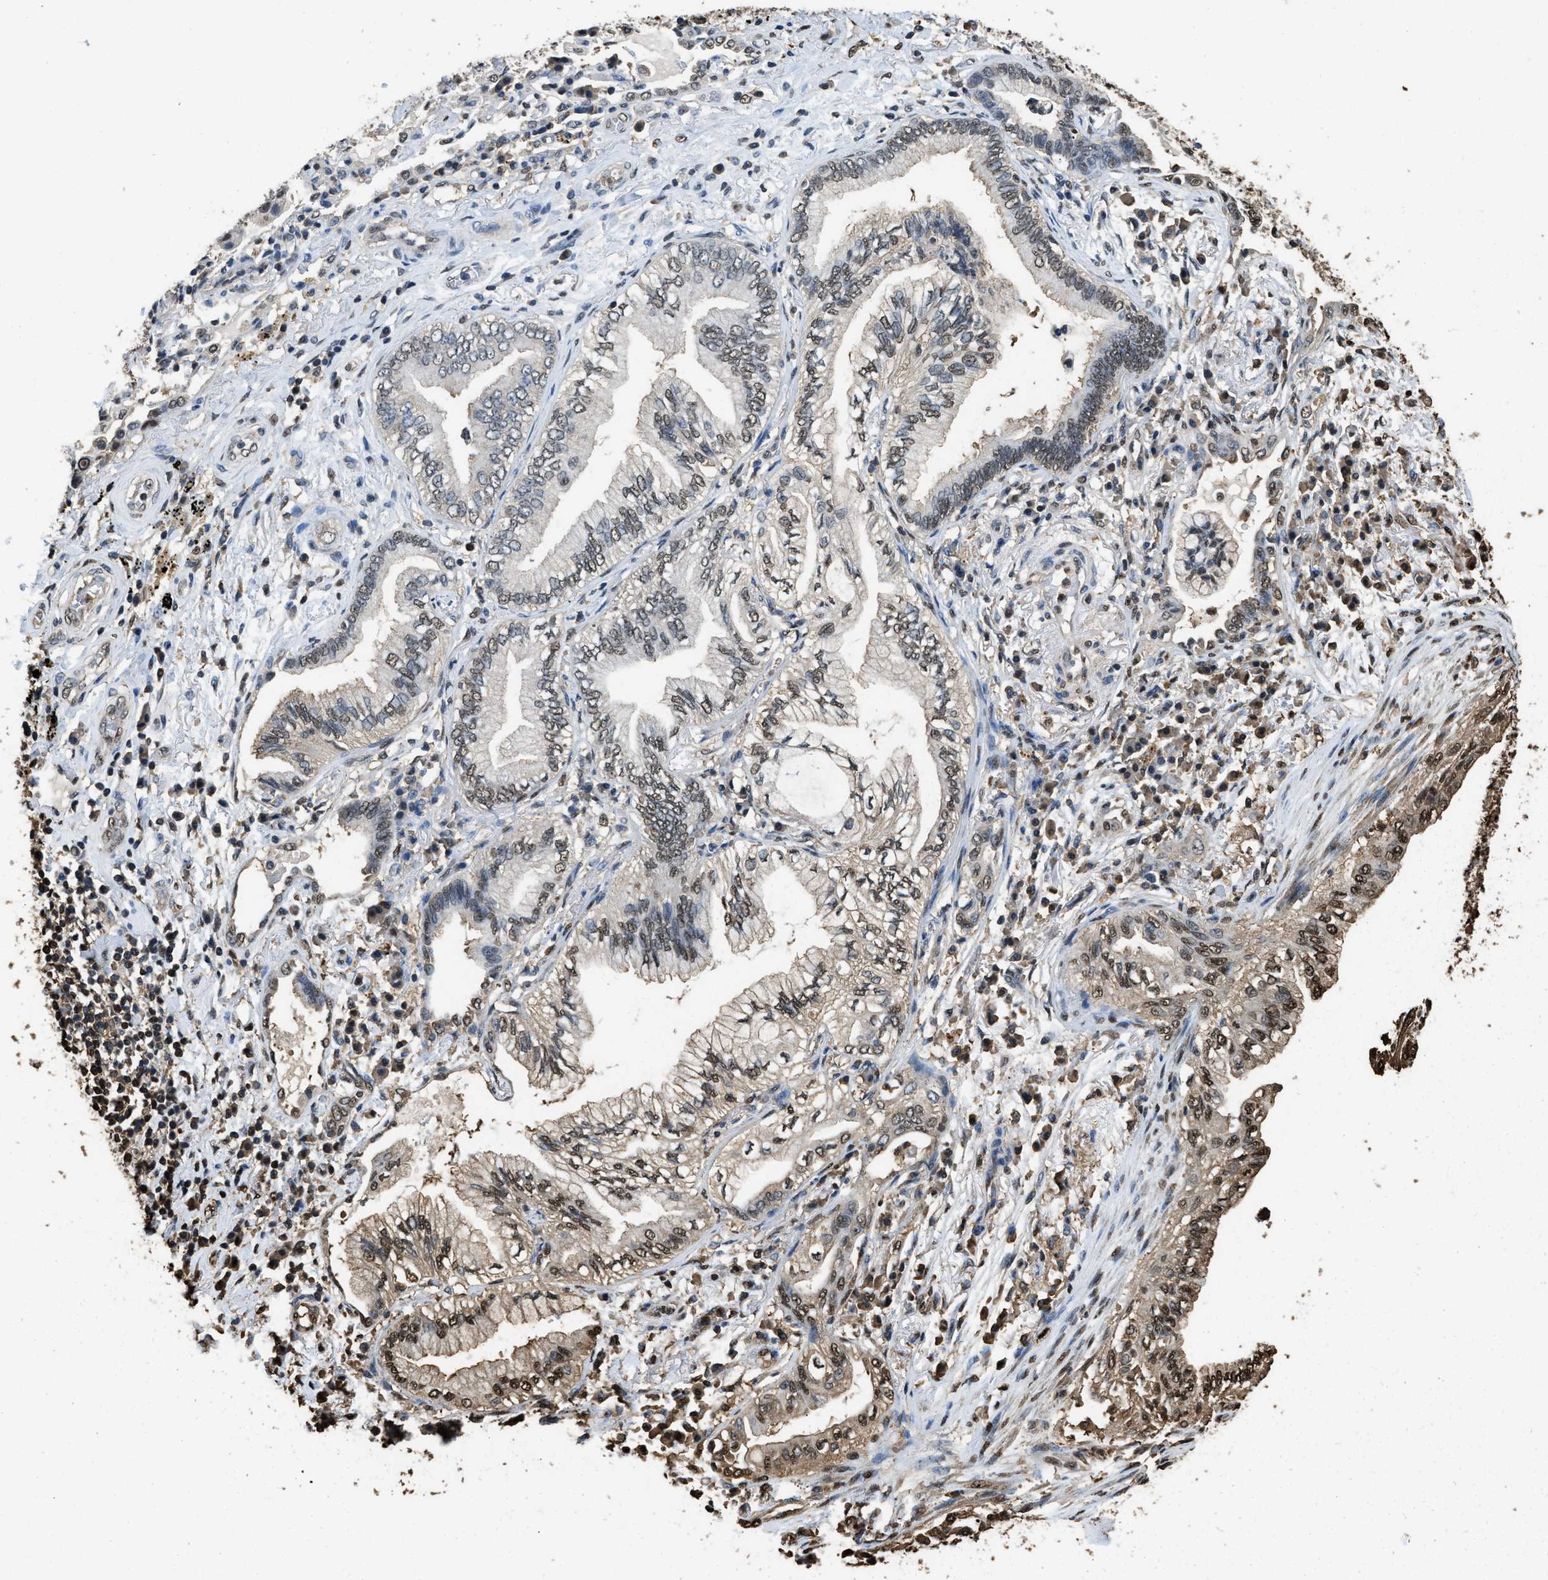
{"staining": {"intensity": "weak", "quantity": "25%-75%", "location": "nuclear"}, "tissue": "lung cancer", "cell_type": "Tumor cells", "image_type": "cancer", "snomed": [{"axis": "morphology", "description": "Normal tissue, NOS"}, {"axis": "morphology", "description": "Adenocarcinoma, NOS"}, {"axis": "topography", "description": "Bronchus"}, {"axis": "topography", "description": "Lung"}], "caption": "The photomicrograph exhibits immunohistochemical staining of lung adenocarcinoma. There is weak nuclear expression is appreciated in about 25%-75% of tumor cells.", "gene": "GAPDH", "patient": {"sex": "female", "age": 70}}